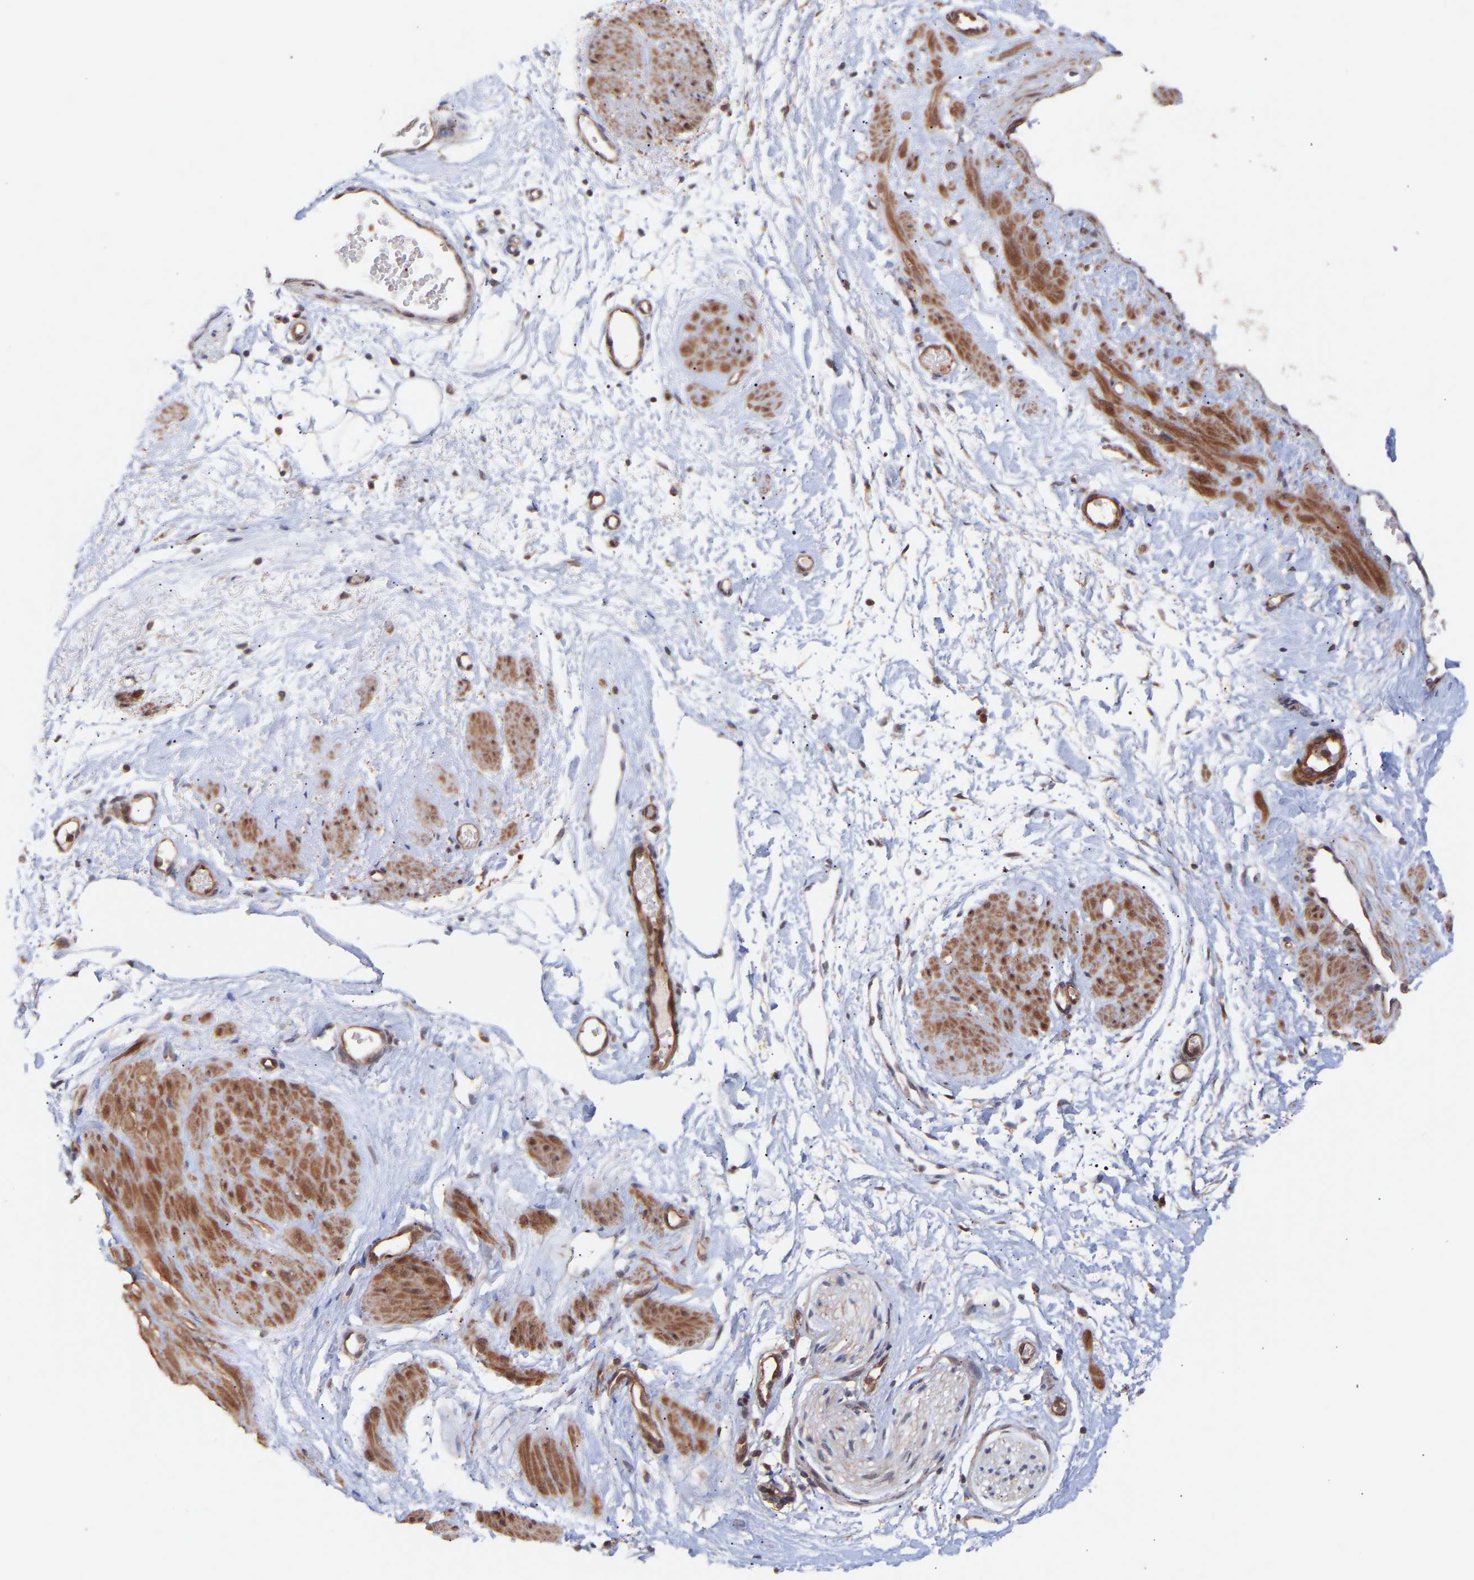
{"staining": {"intensity": "moderate", "quantity": ">75%", "location": "cytoplasmic/membranous"}, "tissue": "adipose tissue", "cell_type": "Adipocytes", "image_type": "normal", "snomed": [{"axis": "morphology", "description": "Normal tissue, NOS"}, {"axis": "topography", "description": "Soft tissue"}], "caption": "Moderate cytoplasmic/membranous protein positivity is present in about >75% of adipocytes in adipose tissue.", "gene": "PDLIM5", "patient": {"sex": "male", "age": 72}}